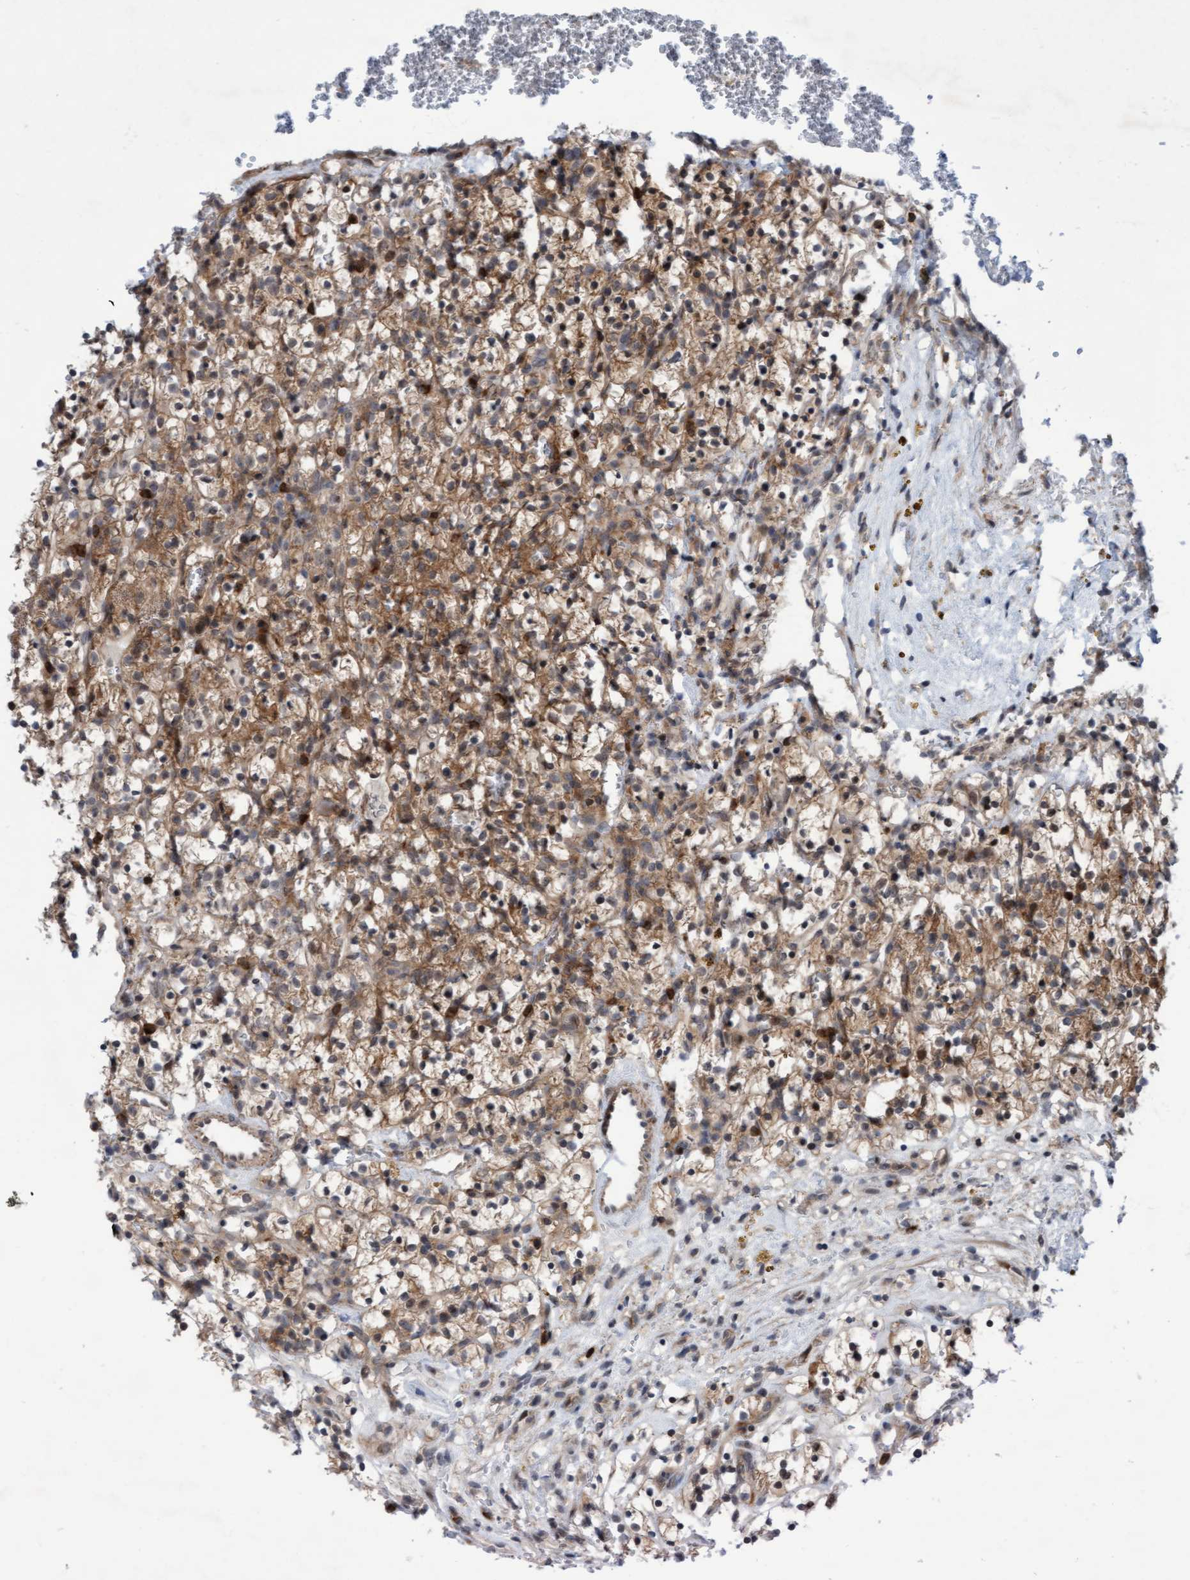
{"staining": {"intensity": "moderate", "quantity": ">75%", "location": "cytoplasmic/membranous"}, "tissue": "renal cancer", "cell_type": "Tumor cells", "image_type": "cancer", "snomed": [{"axis": "morphology", "description": "Adenocarcinoma, NOS"}, {"axis": "topography", "description": "Kidney"}], "caption": "Protein staining by IHC demonstrates moderate cytoplasmic/membranous staining in approximately >75% of tumor cells in renal cancer.", "gene": "RAP1GAP2", "patient": {"sex": "female", "age": 57}}